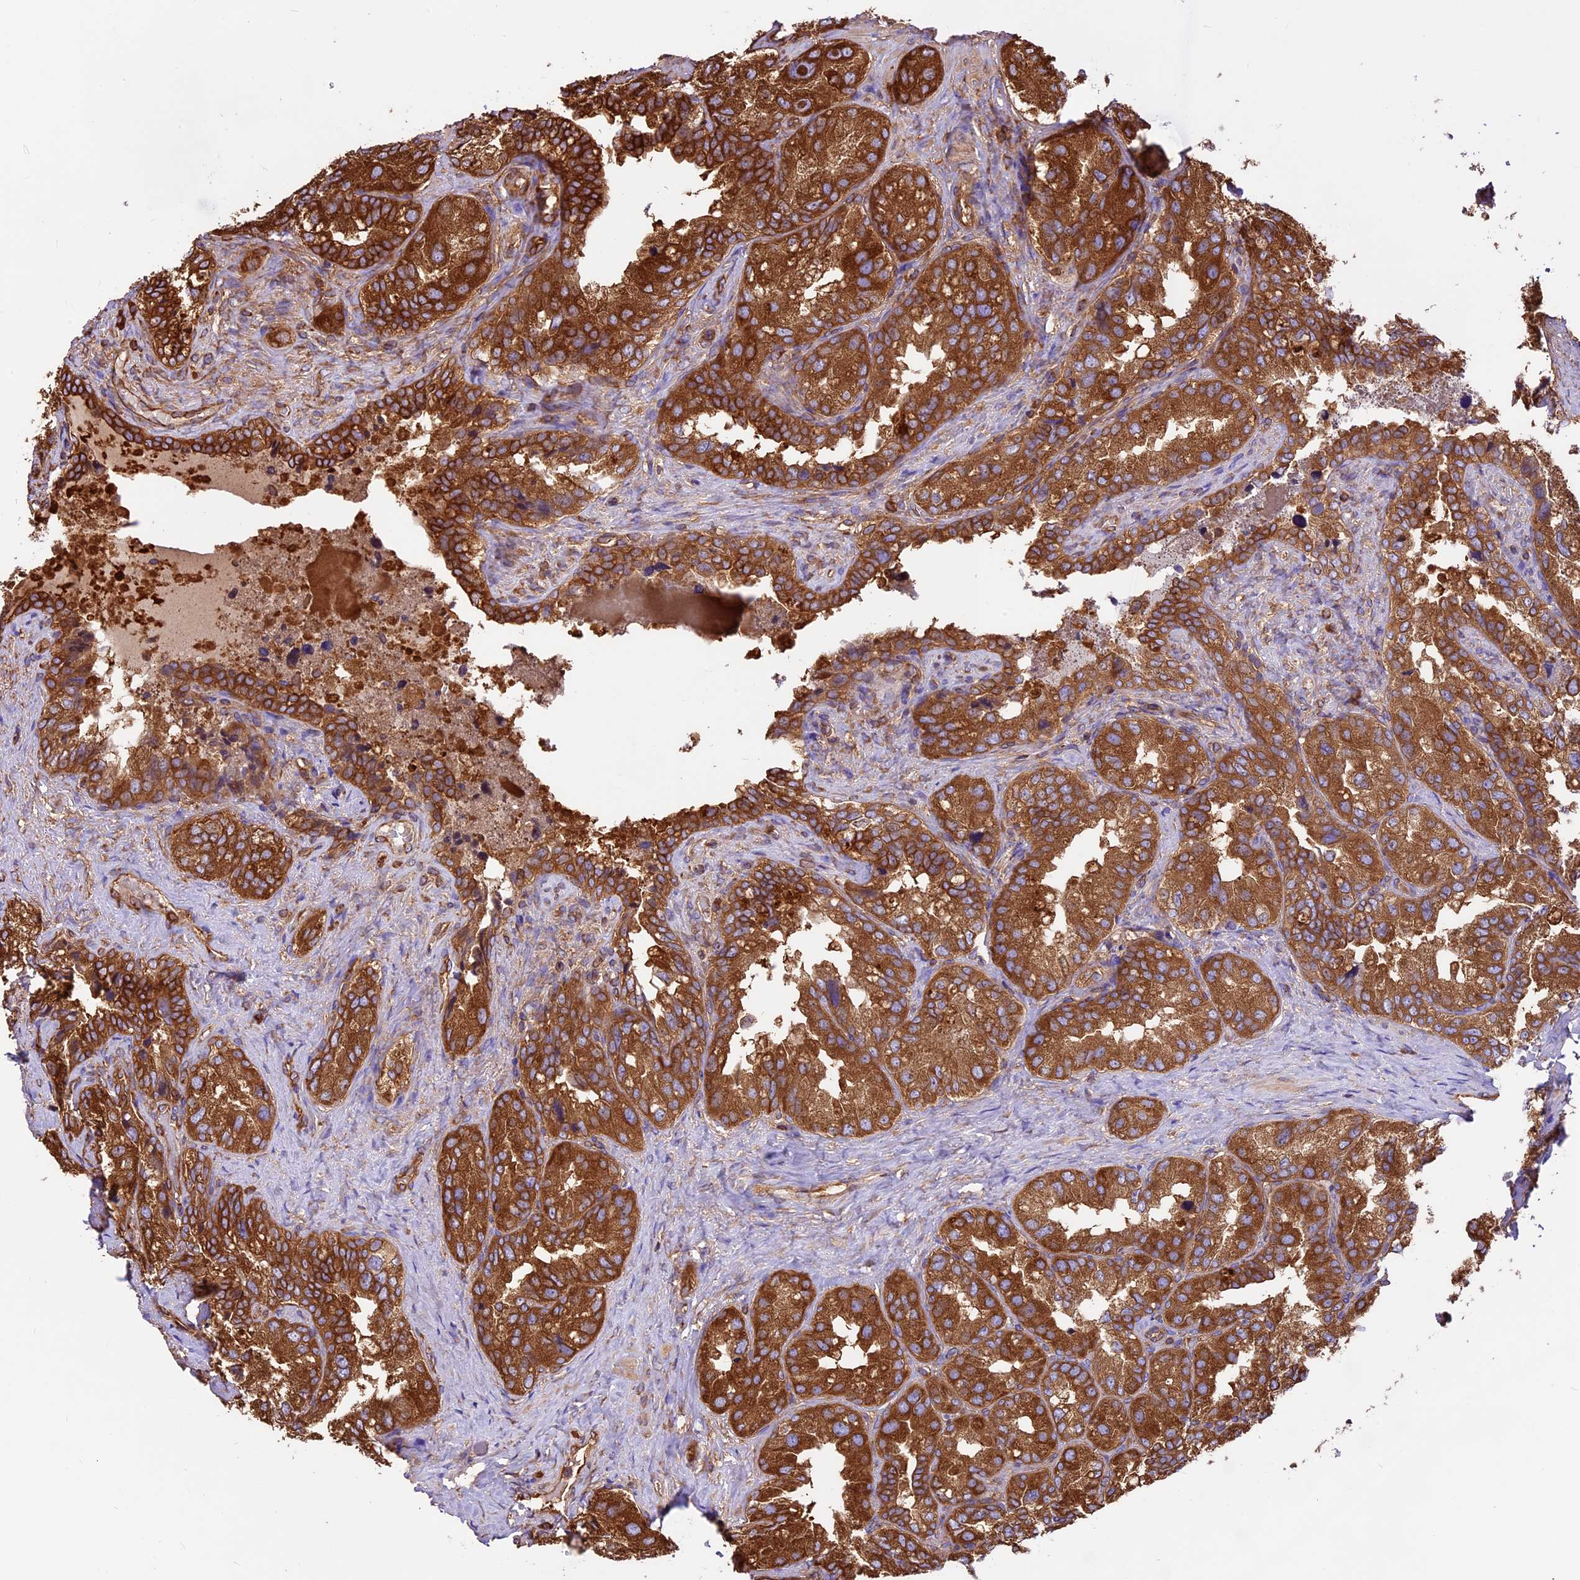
{"staining": {"intensity": "strong", "quantity": ">75%", "location": "cytoplasmic/membranous"}, "tissue": "seminal vesicle", "cell_type": "Glandular cells", "image_type": "normal", "snomed": [{"axis": "morphology", "description": "Normal tissue, NOS"}, {"axis": "topography", "description": "Seminal veicle"}, {"axis": "topography", "description": "Peripheral nerve tissue"}], "caption": "Immunohistochemistry (IHC) photomicrograph of unremarkable seminal vesicle: human seminal vesicle stained using IHC reveals high levels of strong protein expression localized specifically in the cytoplasmic/membranous of glandular cells, appearing as a cytoplasmic/membranous brown color.", "gene": "KARS1", "patient": {"sex": "male", "age": 67}}